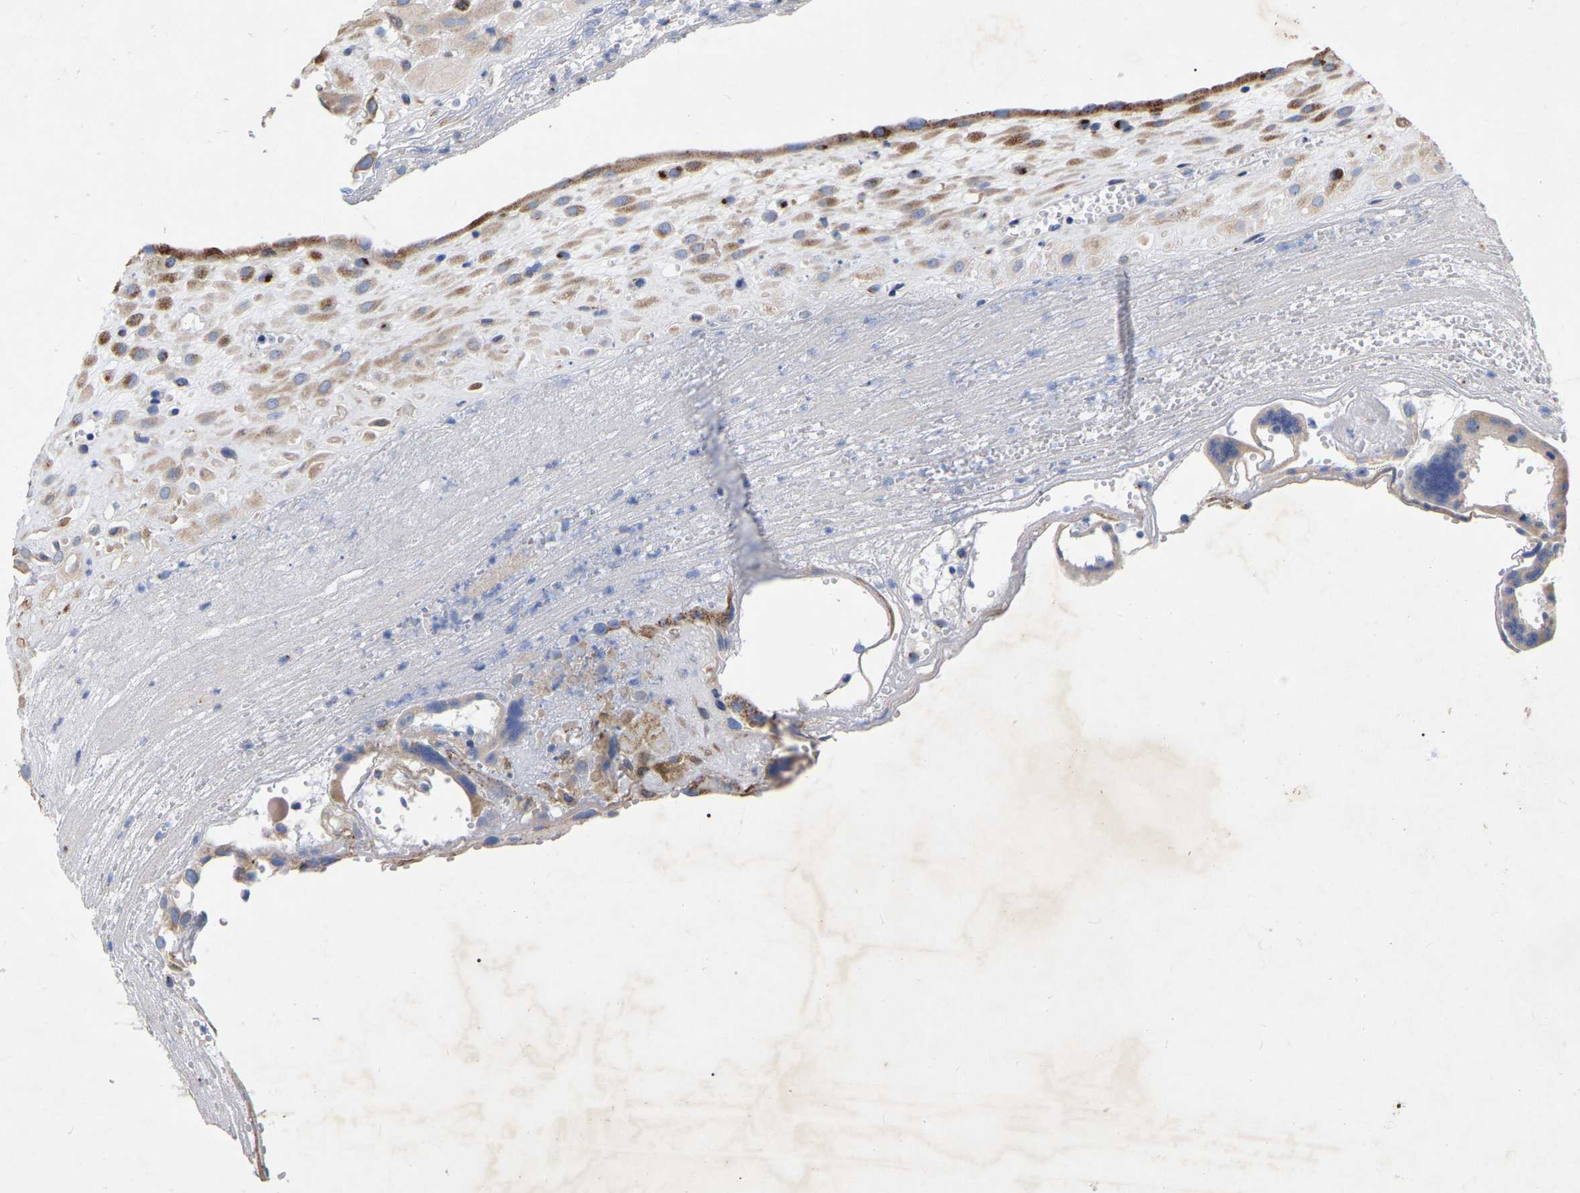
{"staining": {"intensity": "moderate", "quantity": ">75%", "location": "cytoplasmic/membranous"}, "tissue": "placenta", "cell_type": "Decidual cells", "image_type": "normal", "snomed": [{"axis": "morphology", "description": "Normal tissue, NOS"}, {"axis": "topography", "description": "Placenta"}], "caption": "High-power microscopy captured an IHC photomicrograph of benign placenta, revealing moderate cytoplasmic/membranous staining in approximately >75% of decidual cells.", "gene": "STRIP2", "patient": {"sex": "female", "age": 18}}